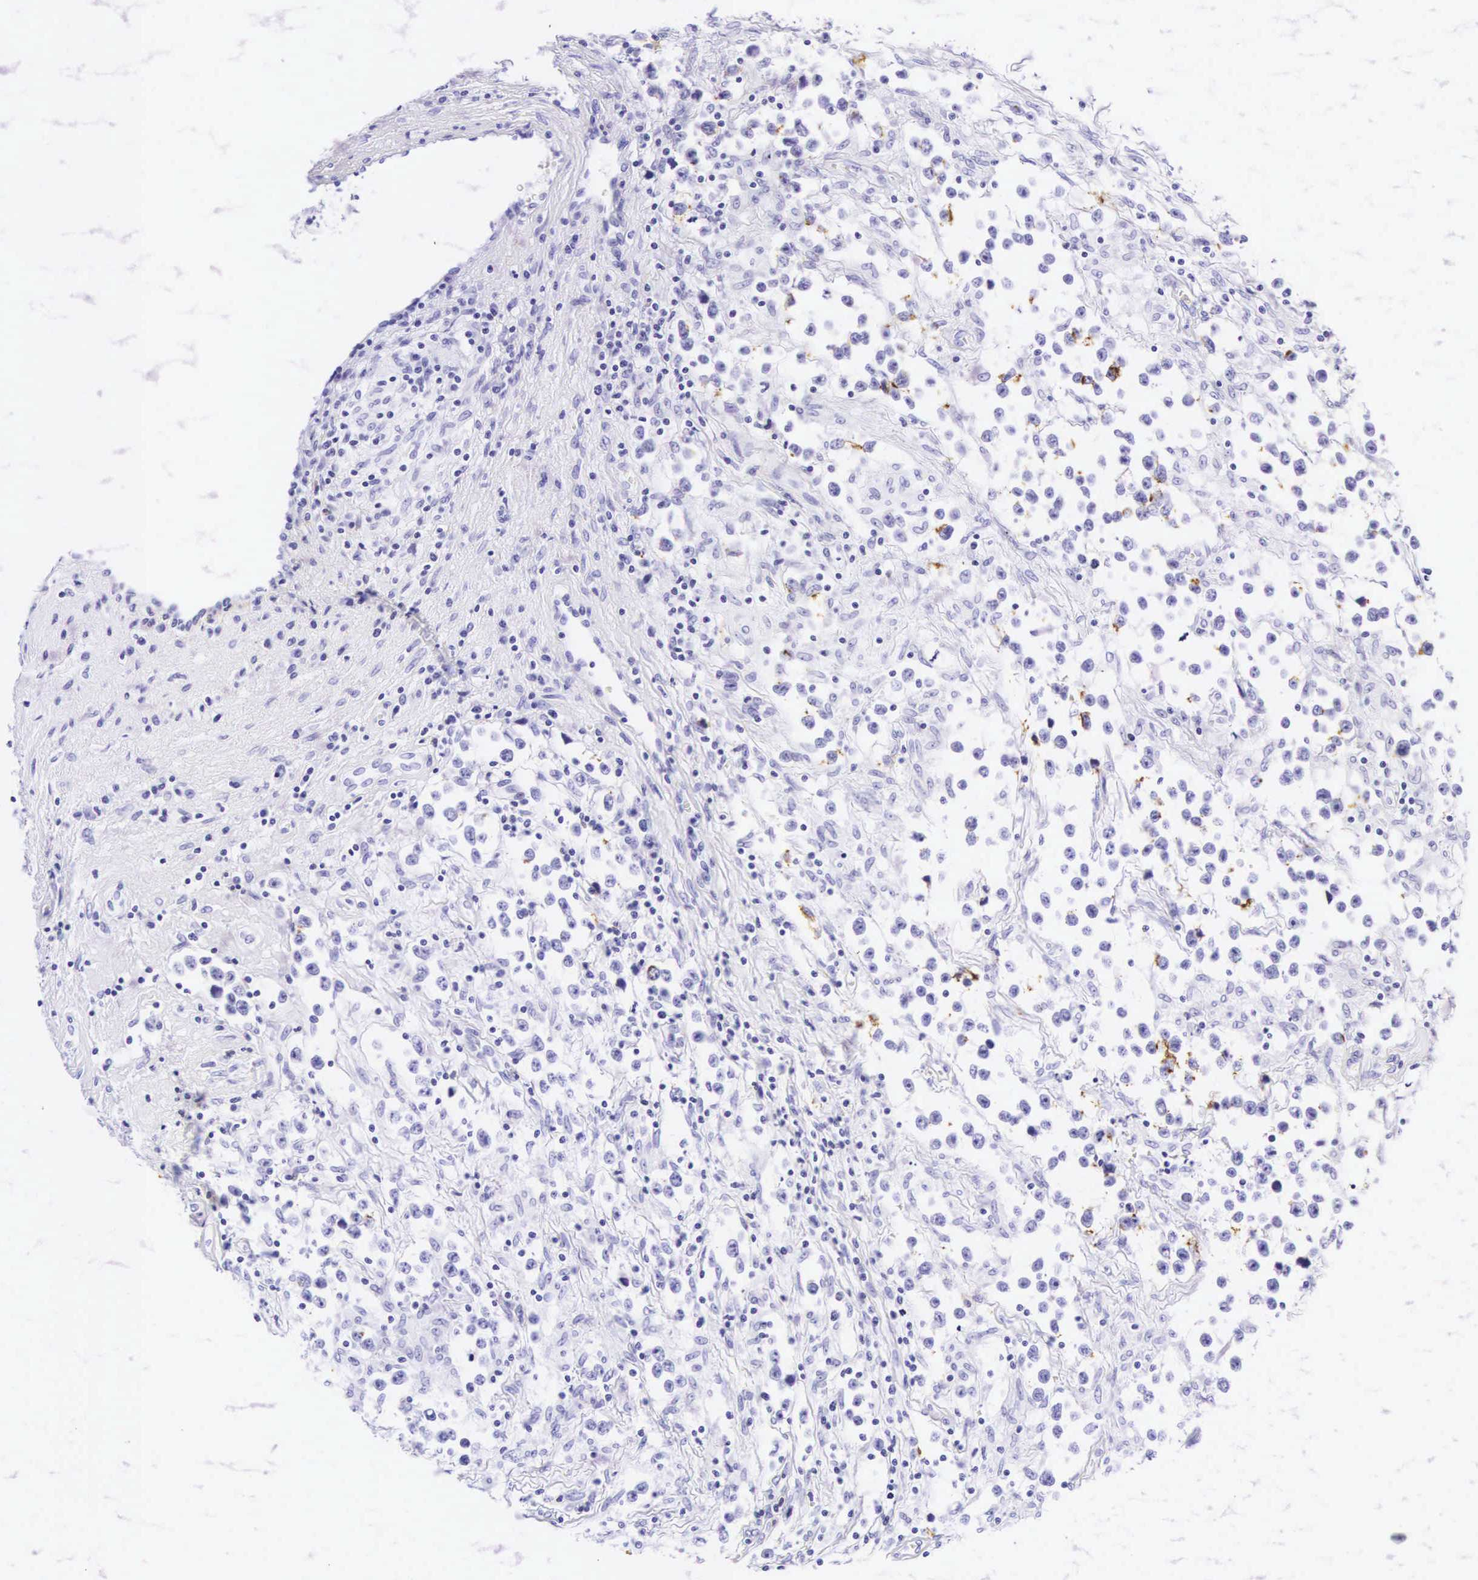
{"staining": {"intensity": "negative", "quantity": "none", "location": "none"}, "tissue": "testis cancer", "cell_type": "Tumor cells", "image_type": "cancer", "snomed": [{"axis": "morphology", "description": "Seminoma, NOS"}, {"axis": "topography", "description": "Testis"}], "caption": "Tumor cells are negative for brown protein staining in testis seminoma. (IHC, brightfield microscopy, high magnification).", "gene": "KRT18", "patient": {"sex": "male", "age": 43}}